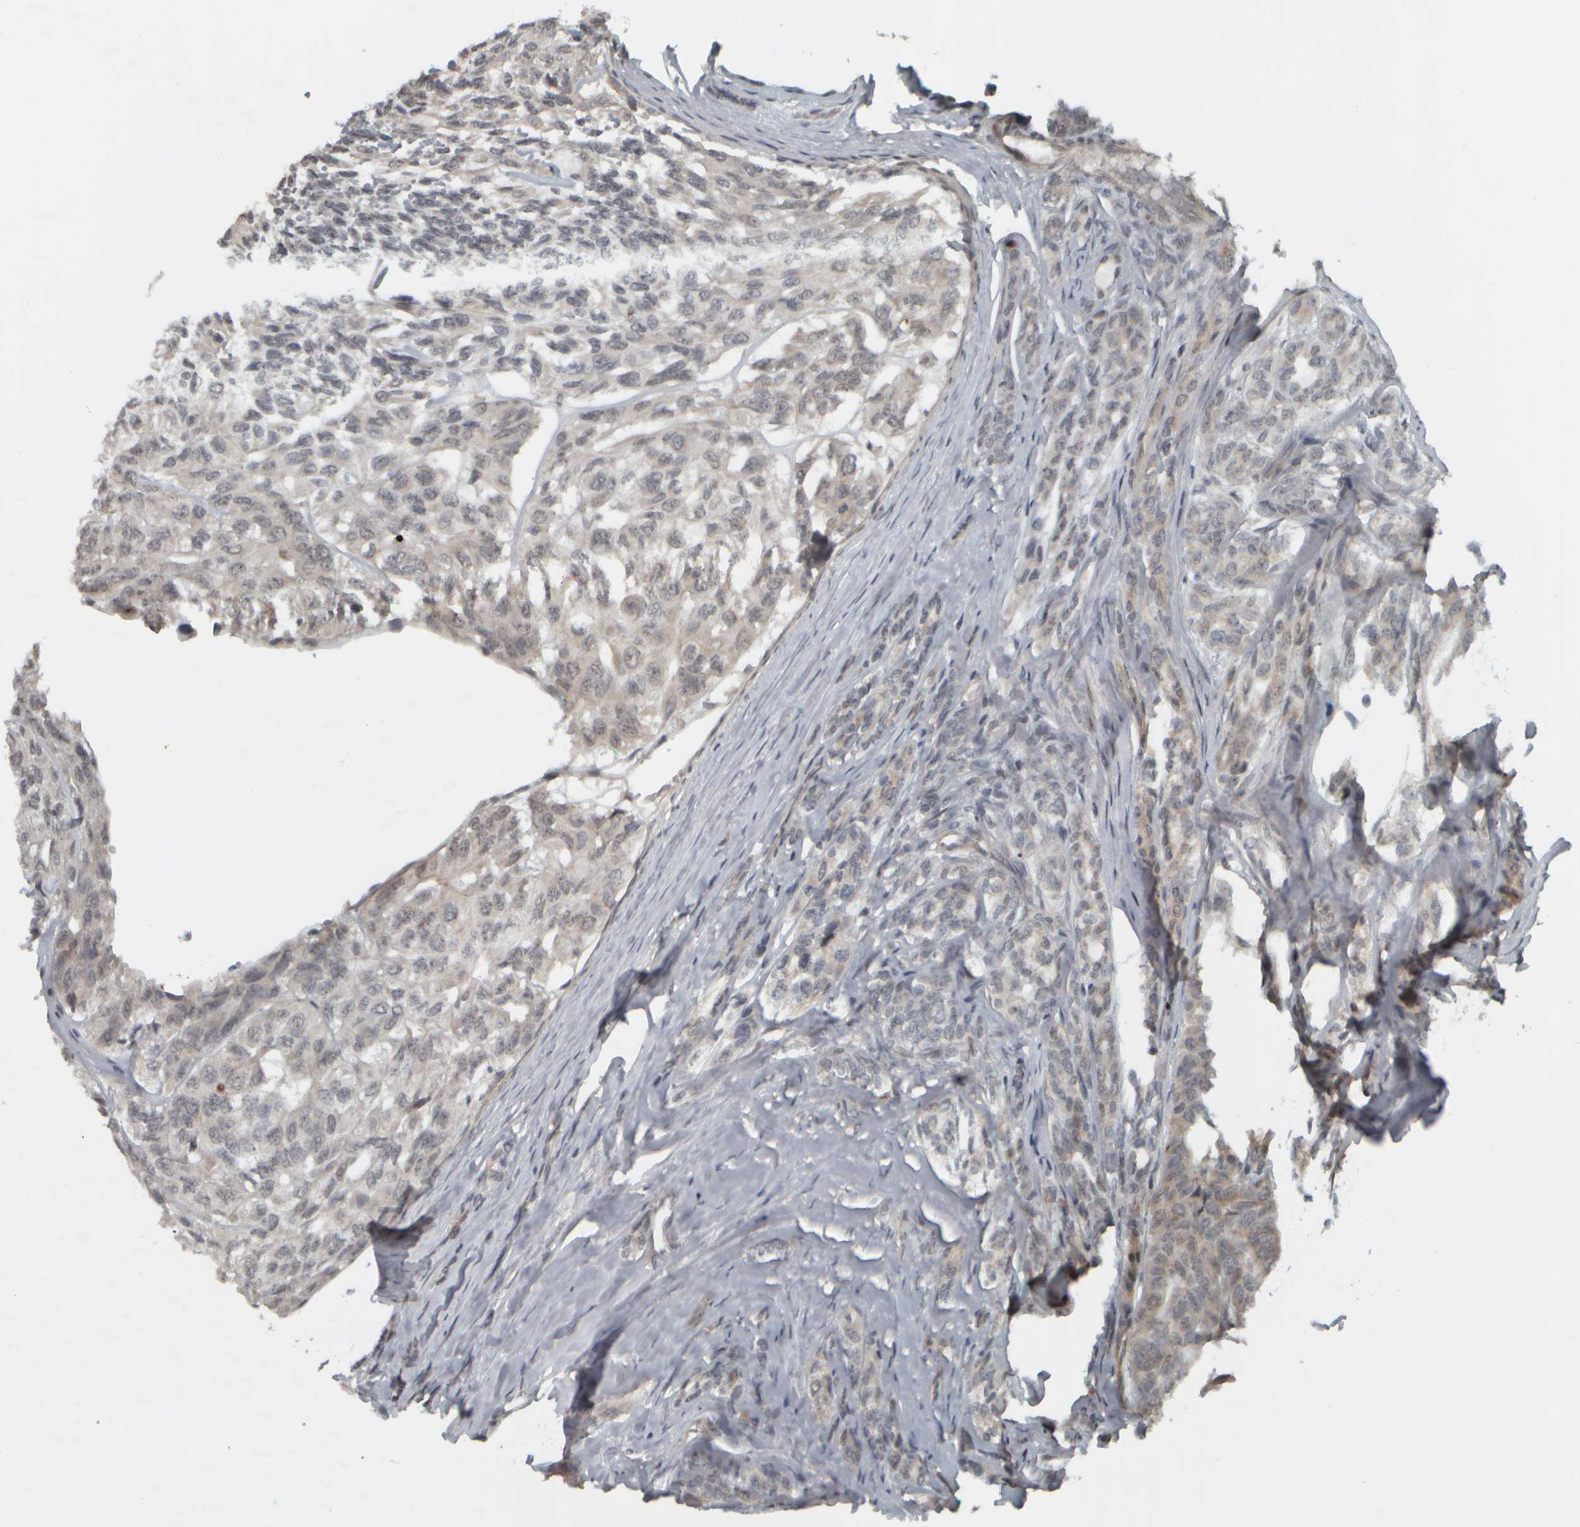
{"staining": {"intensity": "weak", "quantity": "<25%", "location": "cytoplasmic/membranous"}, "tissue": "head and neck cancer", "cell_type": "Tumor cells", "image_type": "cancer", "snomed": [{"axis": "morphology", "description": "Adenocarcinoma, NOS"}, {"axis": "topography", "description": "Salivary gland, NOS"}, {"axis": "topography", "description": "Head-Neck"}], "caption": "Adenocarcinoma (head and neck) stained for a protein using IHC demonstrates no positivity tumor cells.", "gene": "NAPG", "patient": {"sex": "female", "age": 76}}